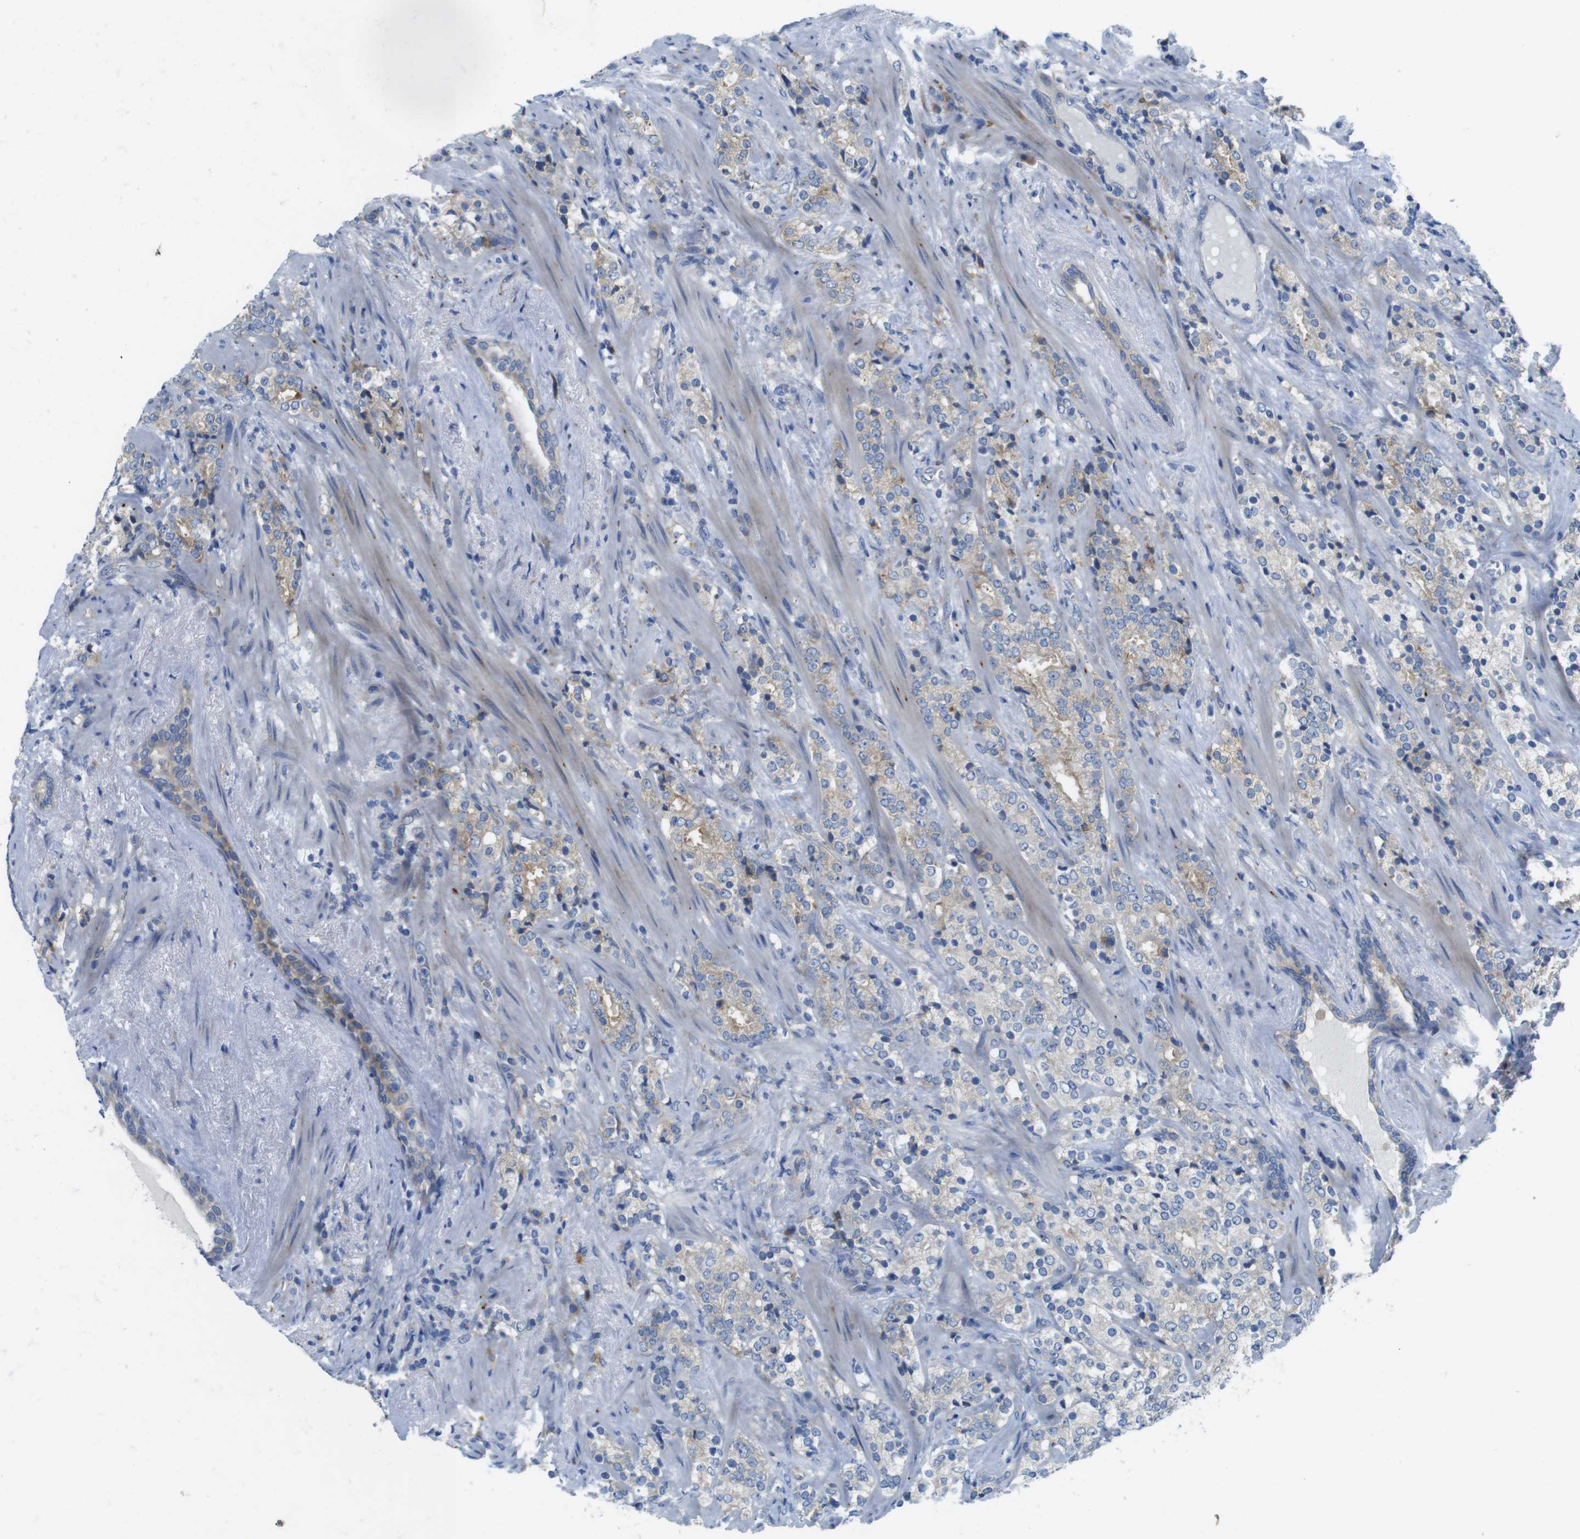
{"staining": {"intensity": "weak", "quantity": "<25%", "location": "cytoplasmic/membranous"}, "tissue": "prostate cancer", "cell_type": "Tumor cells", "image_type": "cancer", "snomed": [{"axis": "morphology", "description": "Adenocarcinoma, High grade"}, {"axis": "topography", "description": "Prostate"}], "caption": "Immunohistochemistry (IHC) image of neoplastic tissue: prostate adenocarcinoma (high-grade) stained with DAB (3,3'-diaminobenzidine) exhibits no significant protein expression in tumor cells.", "gene": "TMEM234", "patient": {"sex": "male", "age": 71}}